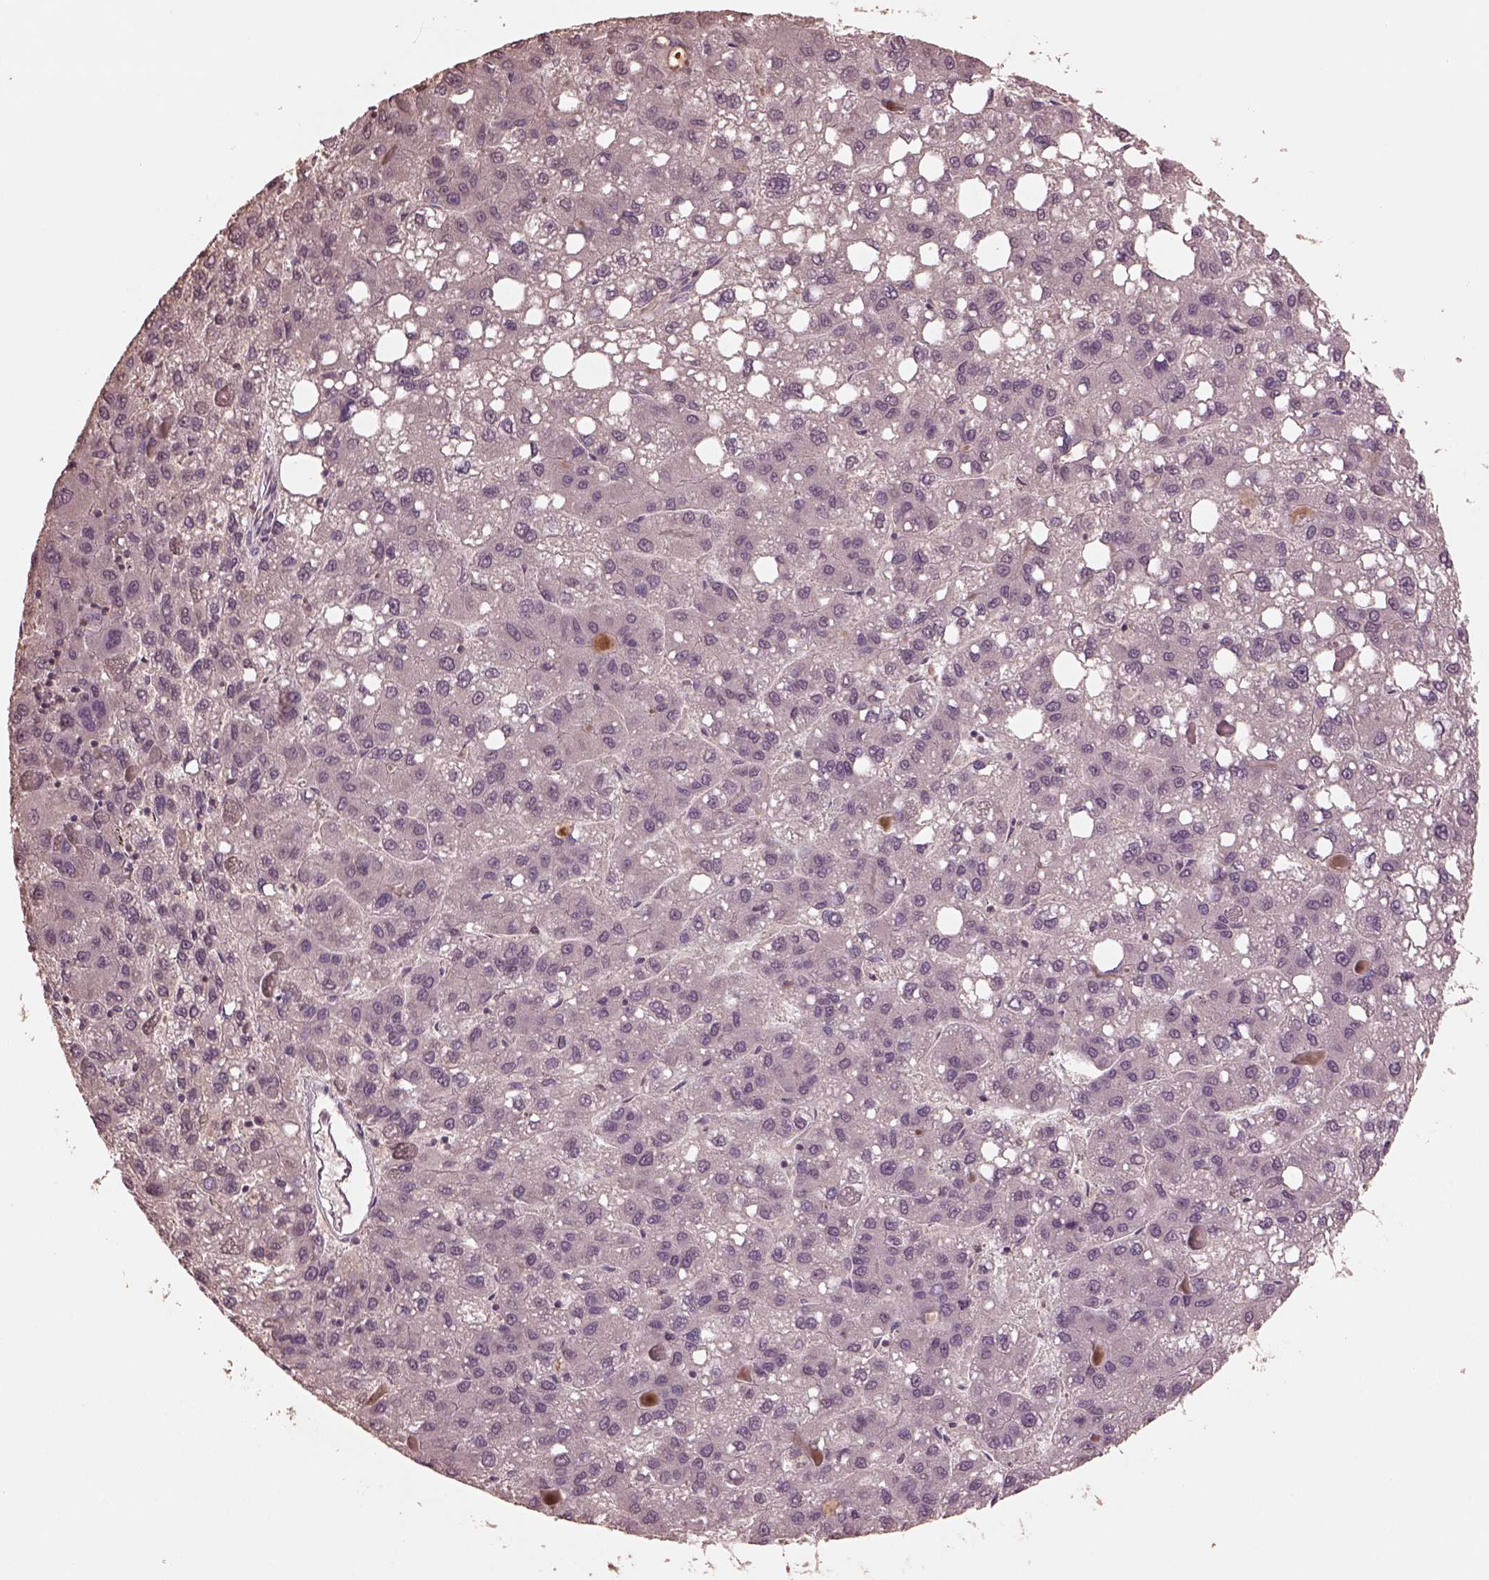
{"staining": {"intensity": "negative", "quantity": "none", "location": "none"}, "tissue": "liver cancer", "cell_type": "Tumor cells", "image_type": "cancer", "snomed": [{"axis": "morphology", "description": "Carcinoma, Hepatocellular, NOS"}, {"axis": "topography", "description": "Liver"}], "caption": "Photomicrograph shows no protein expression in tumor cells of liver hepatocellular carcinoma tissue.", "gene": "CPT1C", "patient": {"sex": "female", "age": 82}}